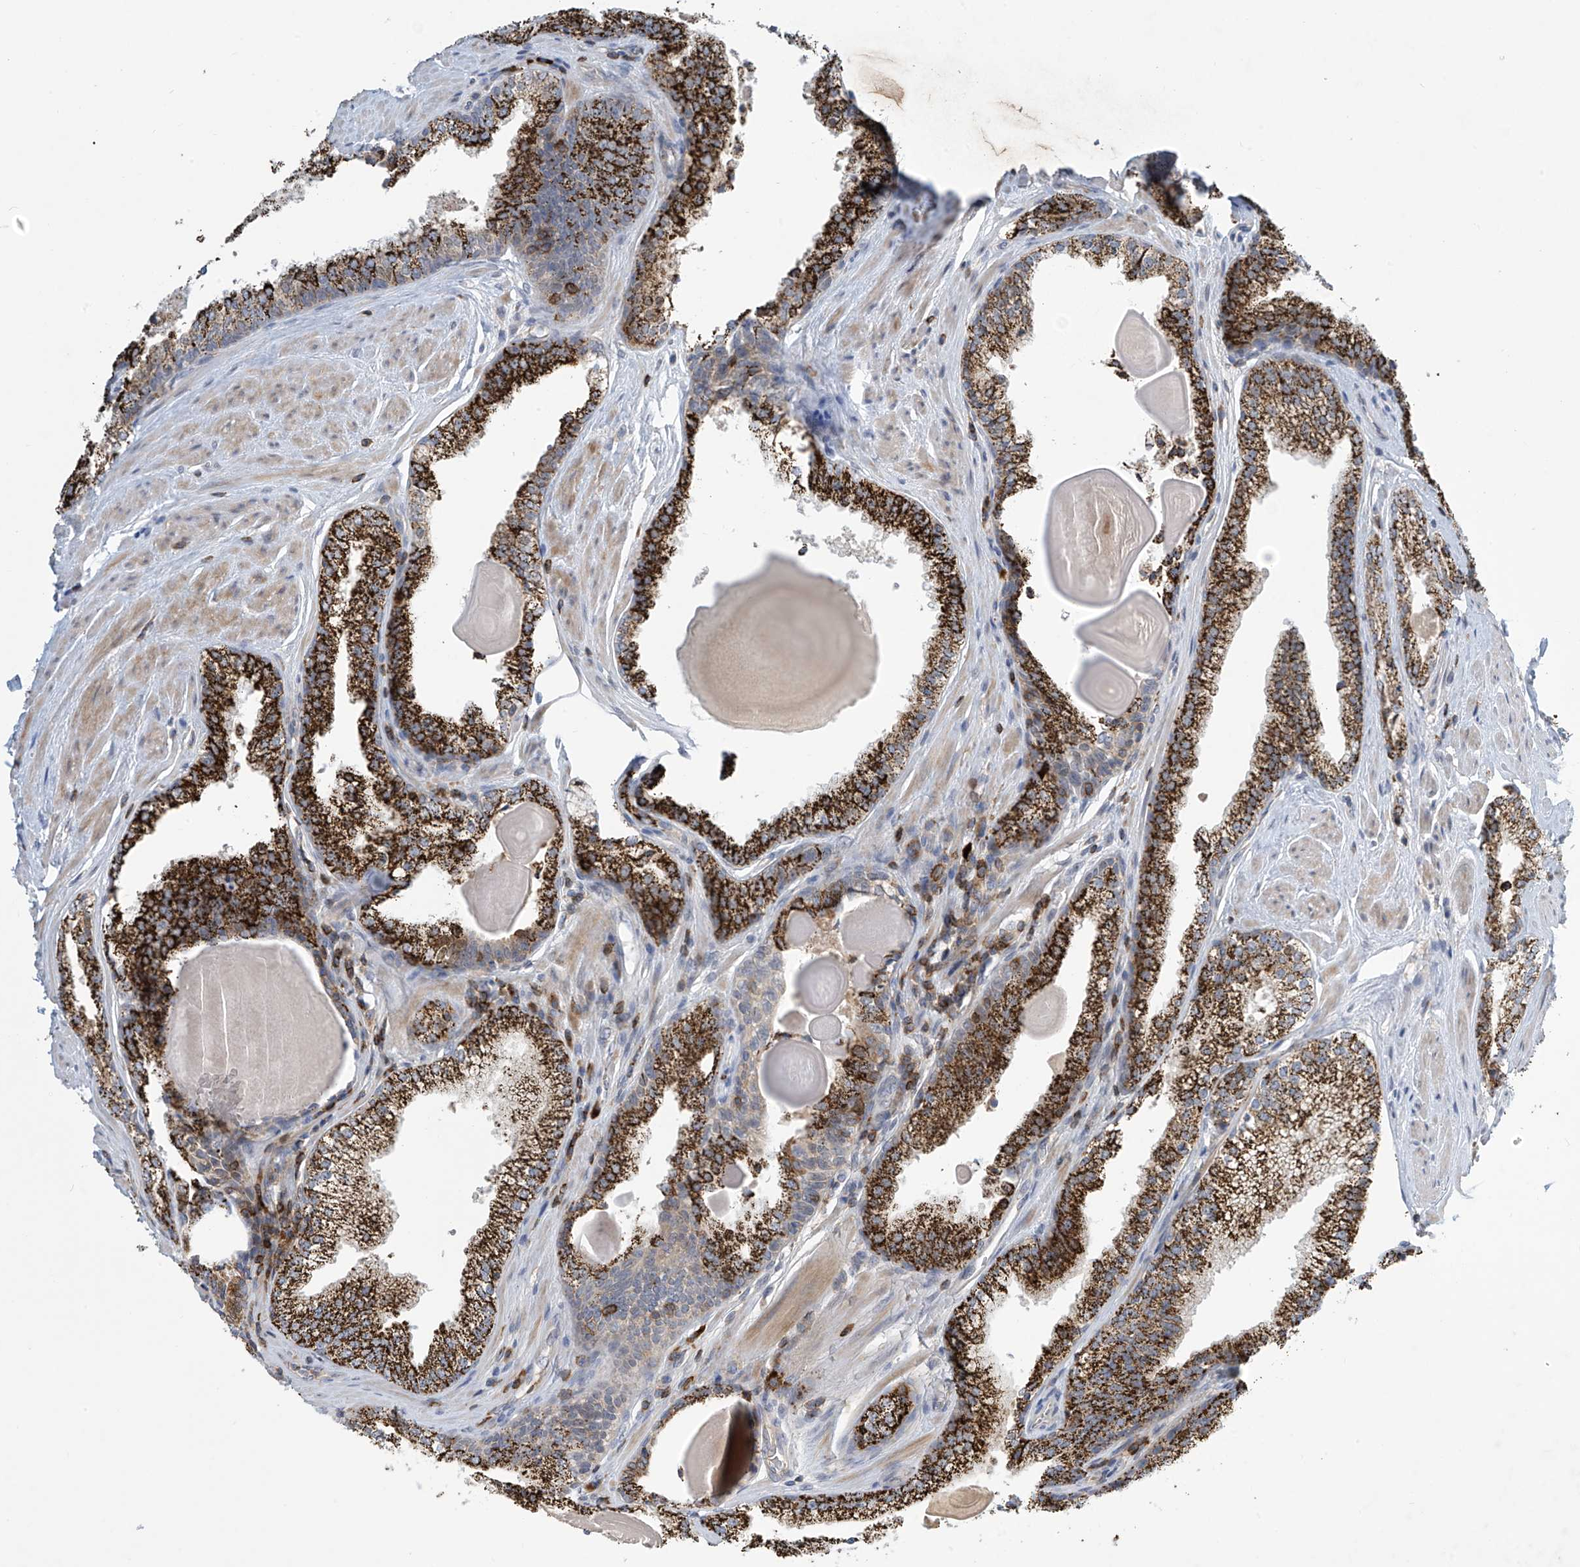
{"staining": {"intensity": "strong", "quantity": ">75%", "location": "cytoplasmic/membranous"}, "tissue": "prostate cancer", "cell_type": "Tumor cells", "image_type": "cancer", "snomed": [{"axis": "morphology", "description": "Adenocarcinoma, High grade"}, {"axis": "topography", "description": "Prostate"}], "caption": "Human prostate cancer stained for a protein (brown) exhibits strong cytoplasmic/membranous positive staining in approximately >75% of tumor cells.", "gene": "IBA57", "patient": {"sex": "male", "age": 63}}